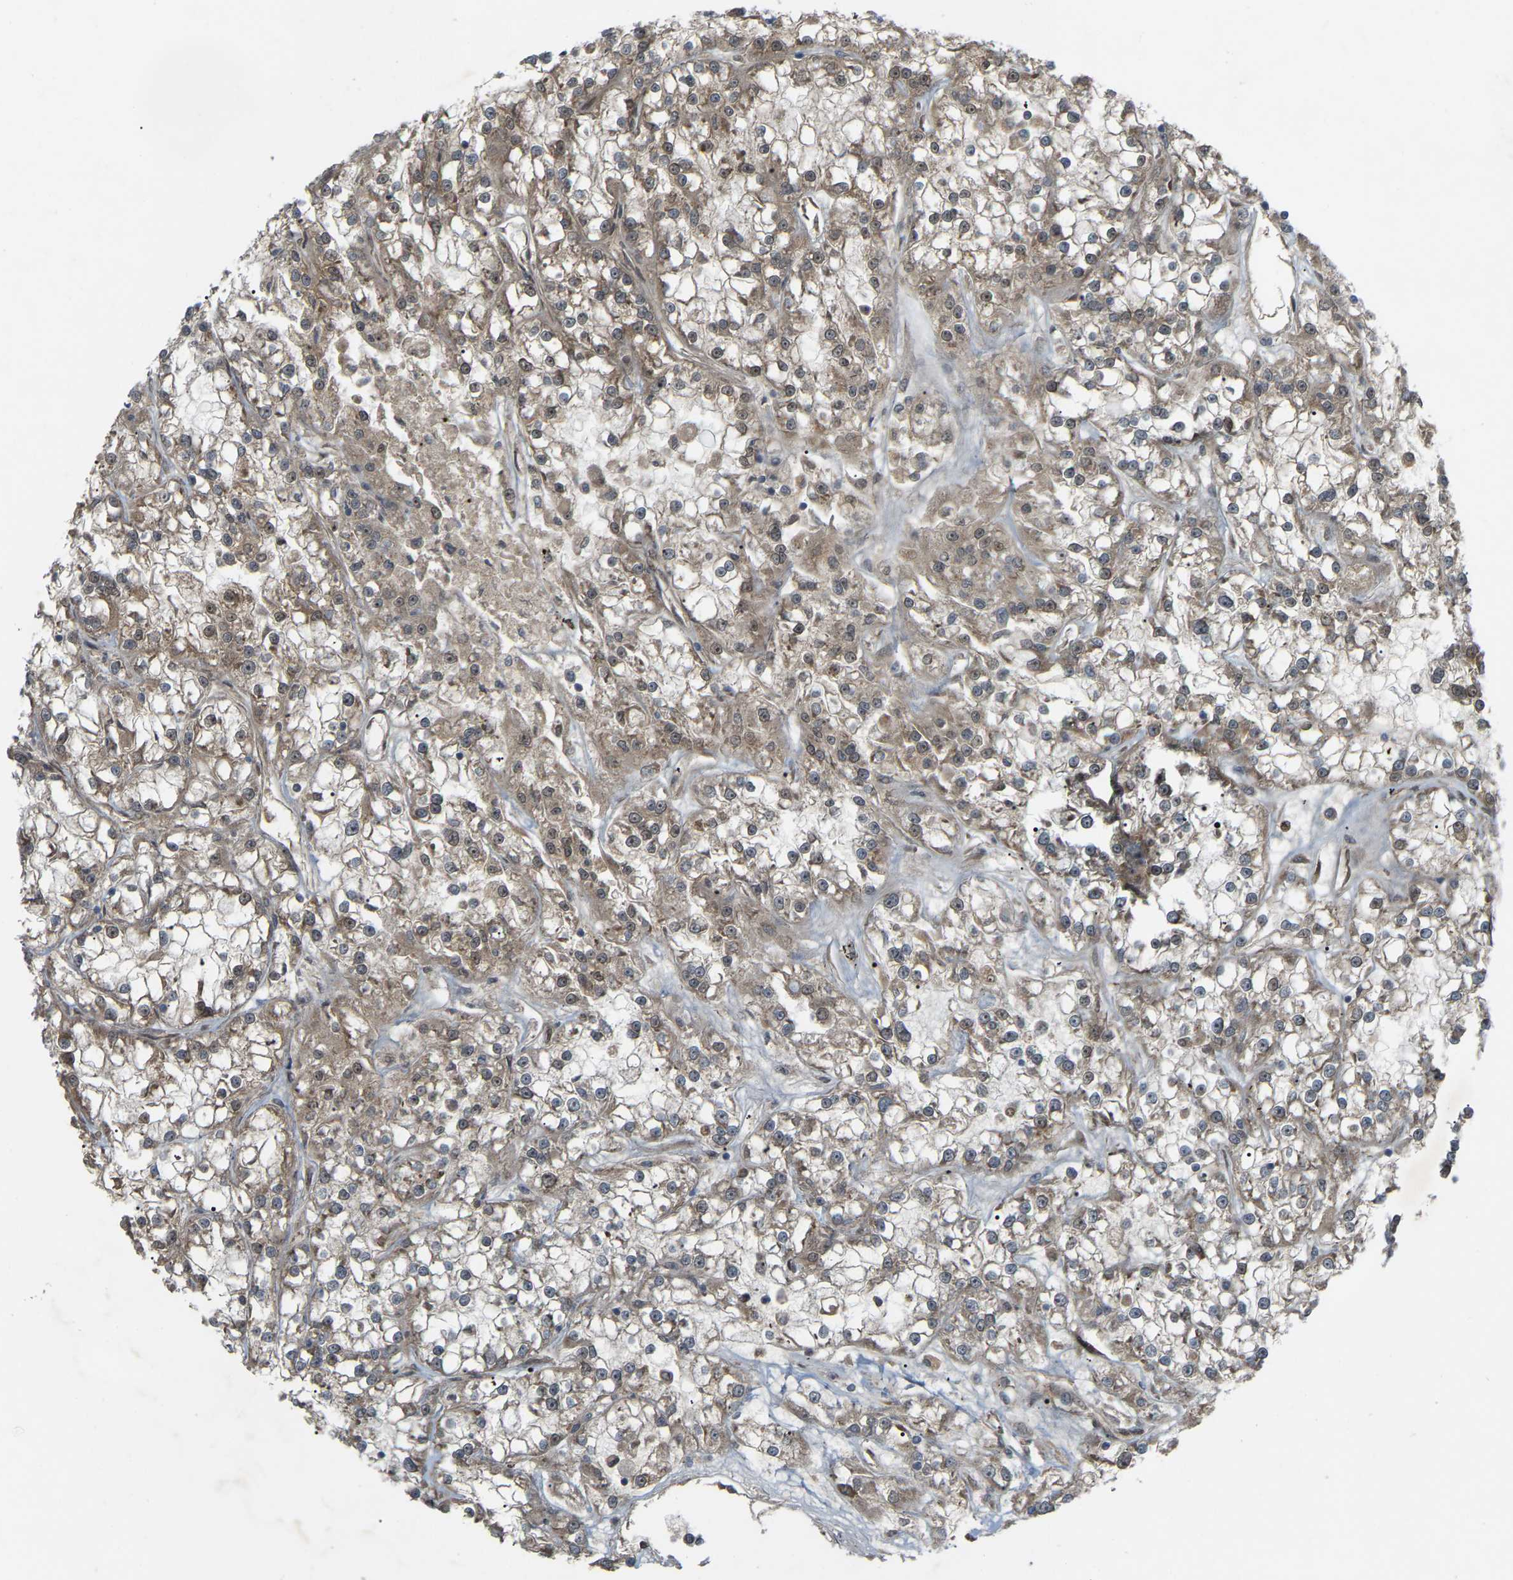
{"staining": {"intensity": "weak", "quantity": ">75%", "location": "cytoplasmic/membranous"}, "tissue": "renal cancer", "cell_type": "Tumor cells", "image_type": "cancer", "snomed": [{"axis": "morphology", "description": "Adenocarcinoma, NOS"}, {"axis": "topography", "description": "Kidney"}], "caption": "A brown stain shows weak cytoplasmic/membranous positivity of a protein in renal cancer (adenocarcinoma) tumor cells.", "gene": "CROT", "patient": {"sex": "female", "age": 52}}